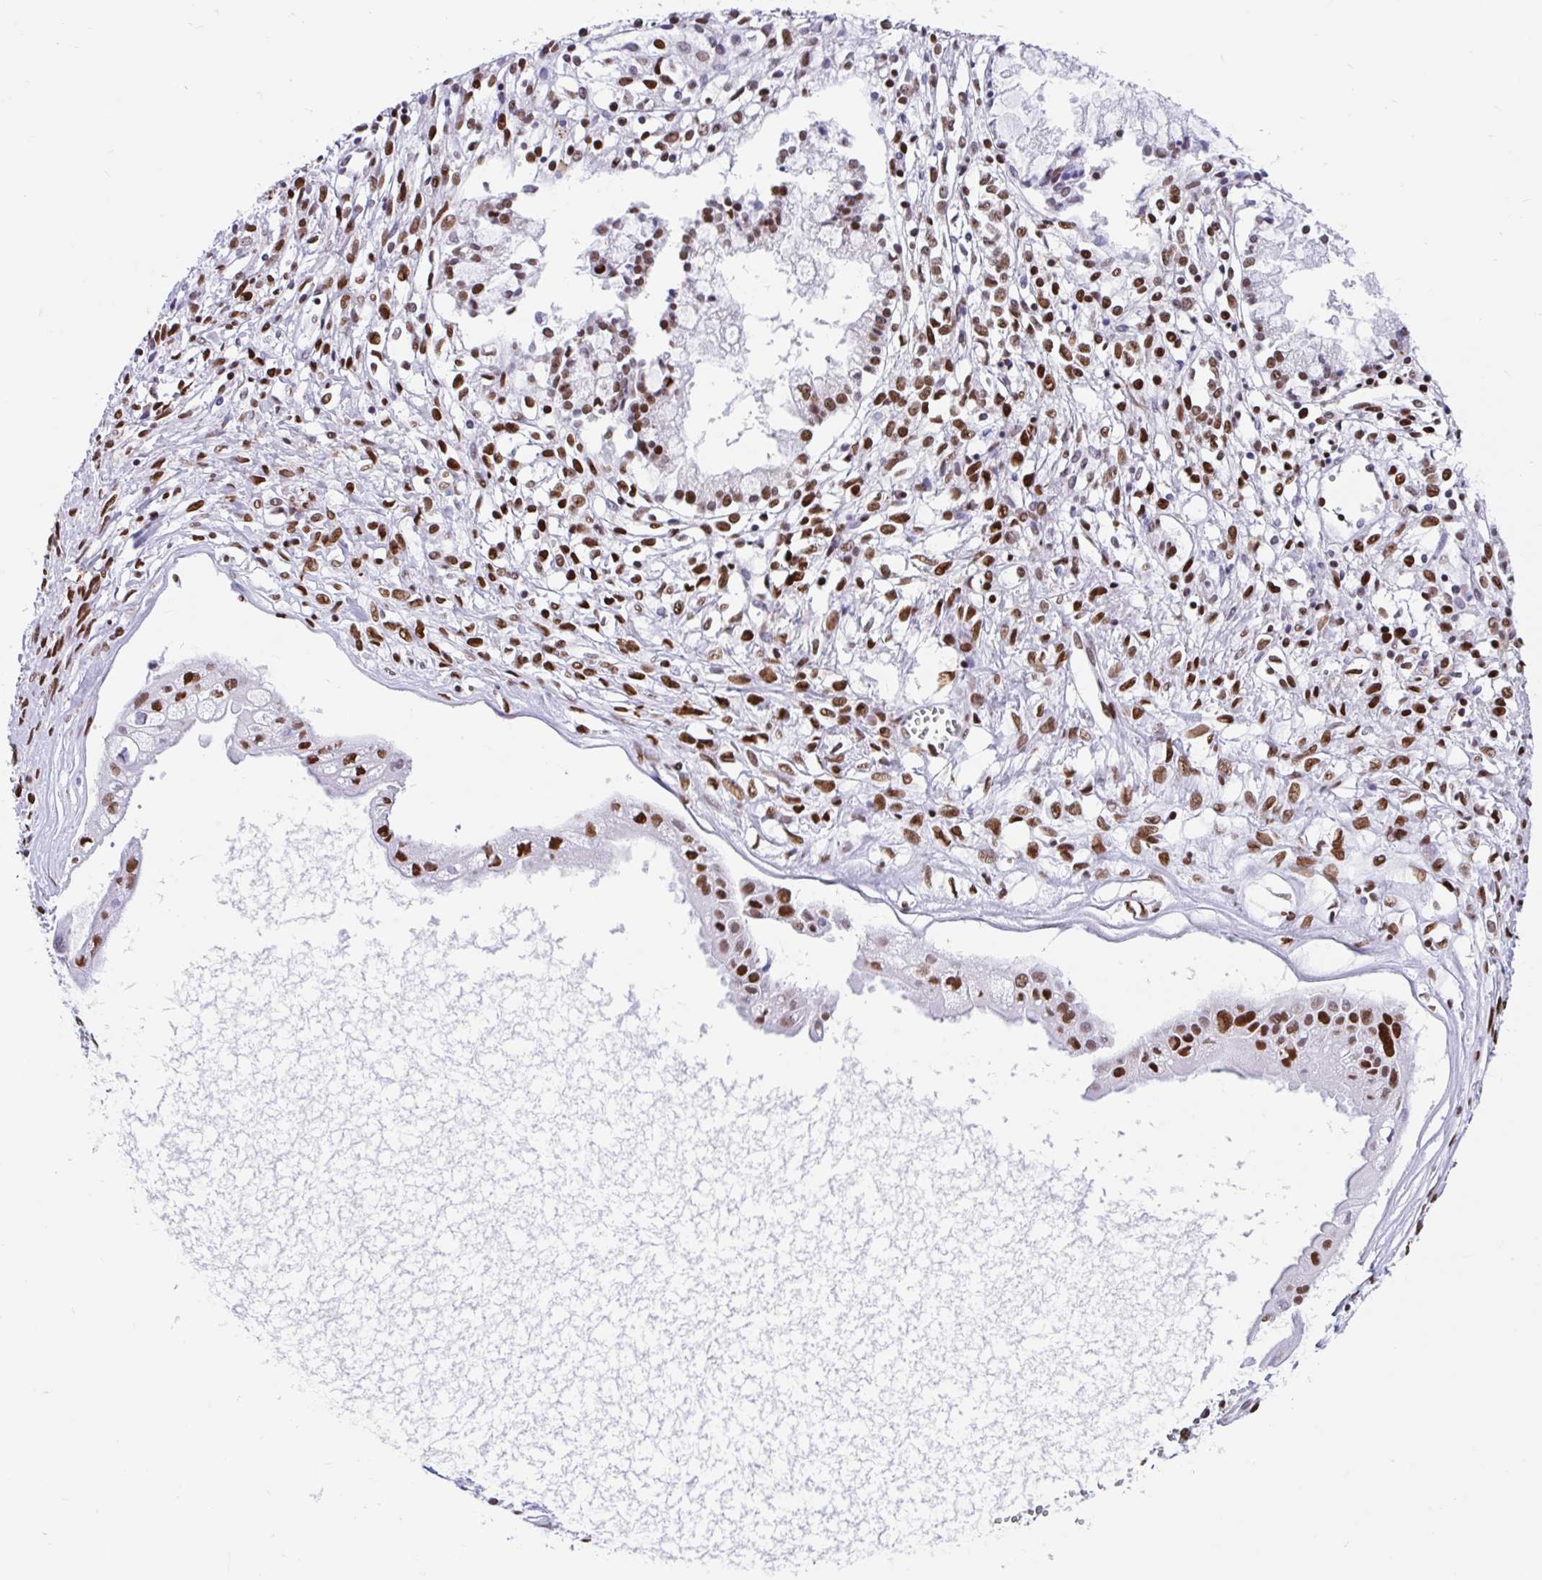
{"staining": {"intensity": "moderate", "quantity": ">75%", "location": "nuclear"}, "tissue": "ovarian cancer", "cell_type": "Tumor cells", "image_type": "cancer", "snomed": [{"axis": "morphology", "description": "Cystadenocarcinoma, mucinous, NOS"}, {"axis": "topography", "description": "Ovary"}], "caption": "Brown immunohistochemical staining in mucinous cystadenocarcinoma (ovarian) shows moderate nuclear expression in about >75% of tumor cells.", "gene": "KHDRBS1", "patient": {"sex": "female", "age": 34}}